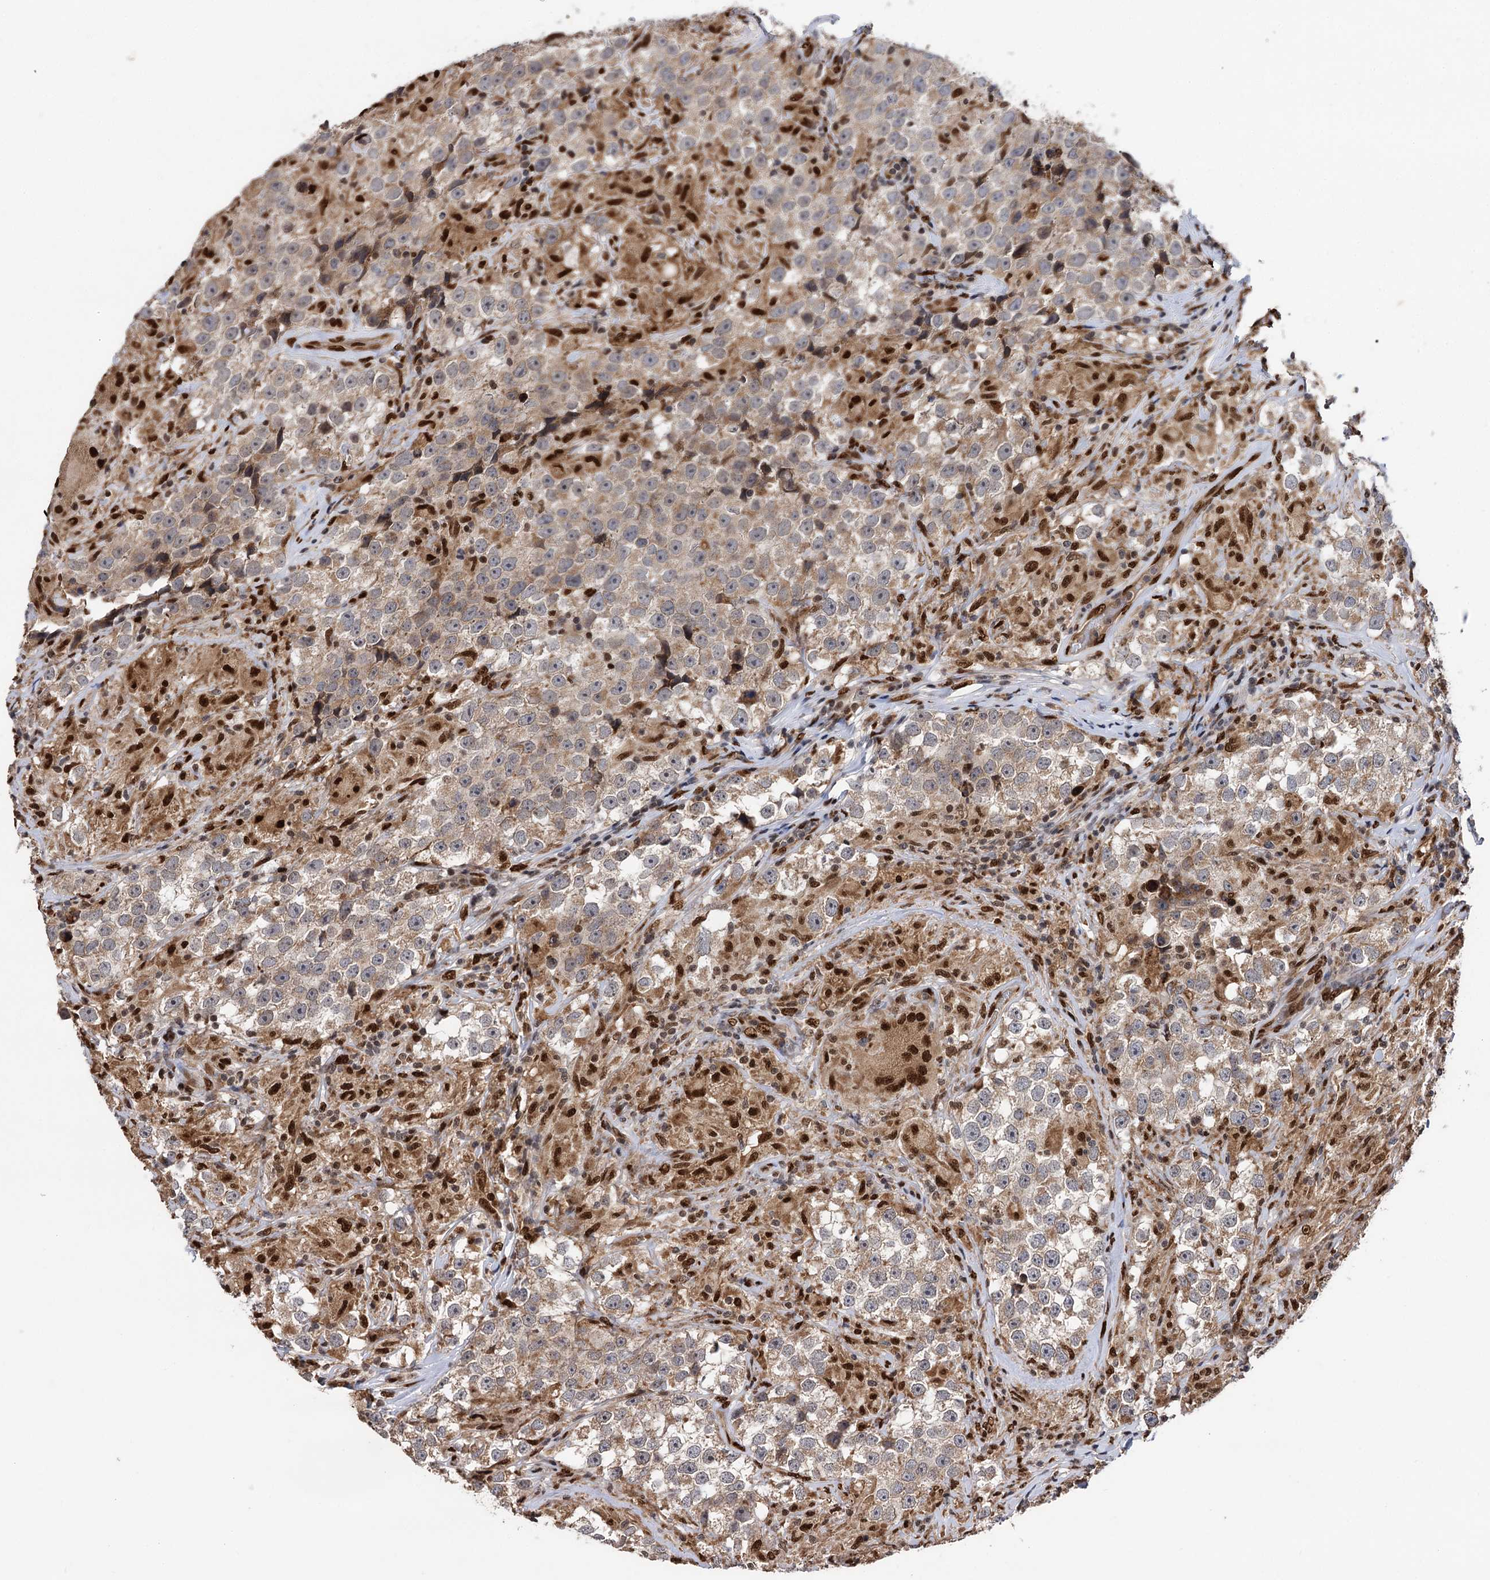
{"staining": {"intensity": "weak", "quantity": ">75%", "location": "cytoplasmic/membranous"}, "tissue": "testis cancer", "cell_type": "Tumor cells", "image_type": "cancer", "snomed": [{"axis": "morphology", "description": "Seminoma, NOS"}, {"axis": "topography", "description": "Testis"}], "caption": "Protein staining reveals weak cytoplasmic/membranous positivity in approximately >75% of tumor cells in seminoma (testis). (Brightfield microscopy of DAB IHC at high magnification).", "gene": "MESD", "patient": {"sex": "male", "age": 46}}